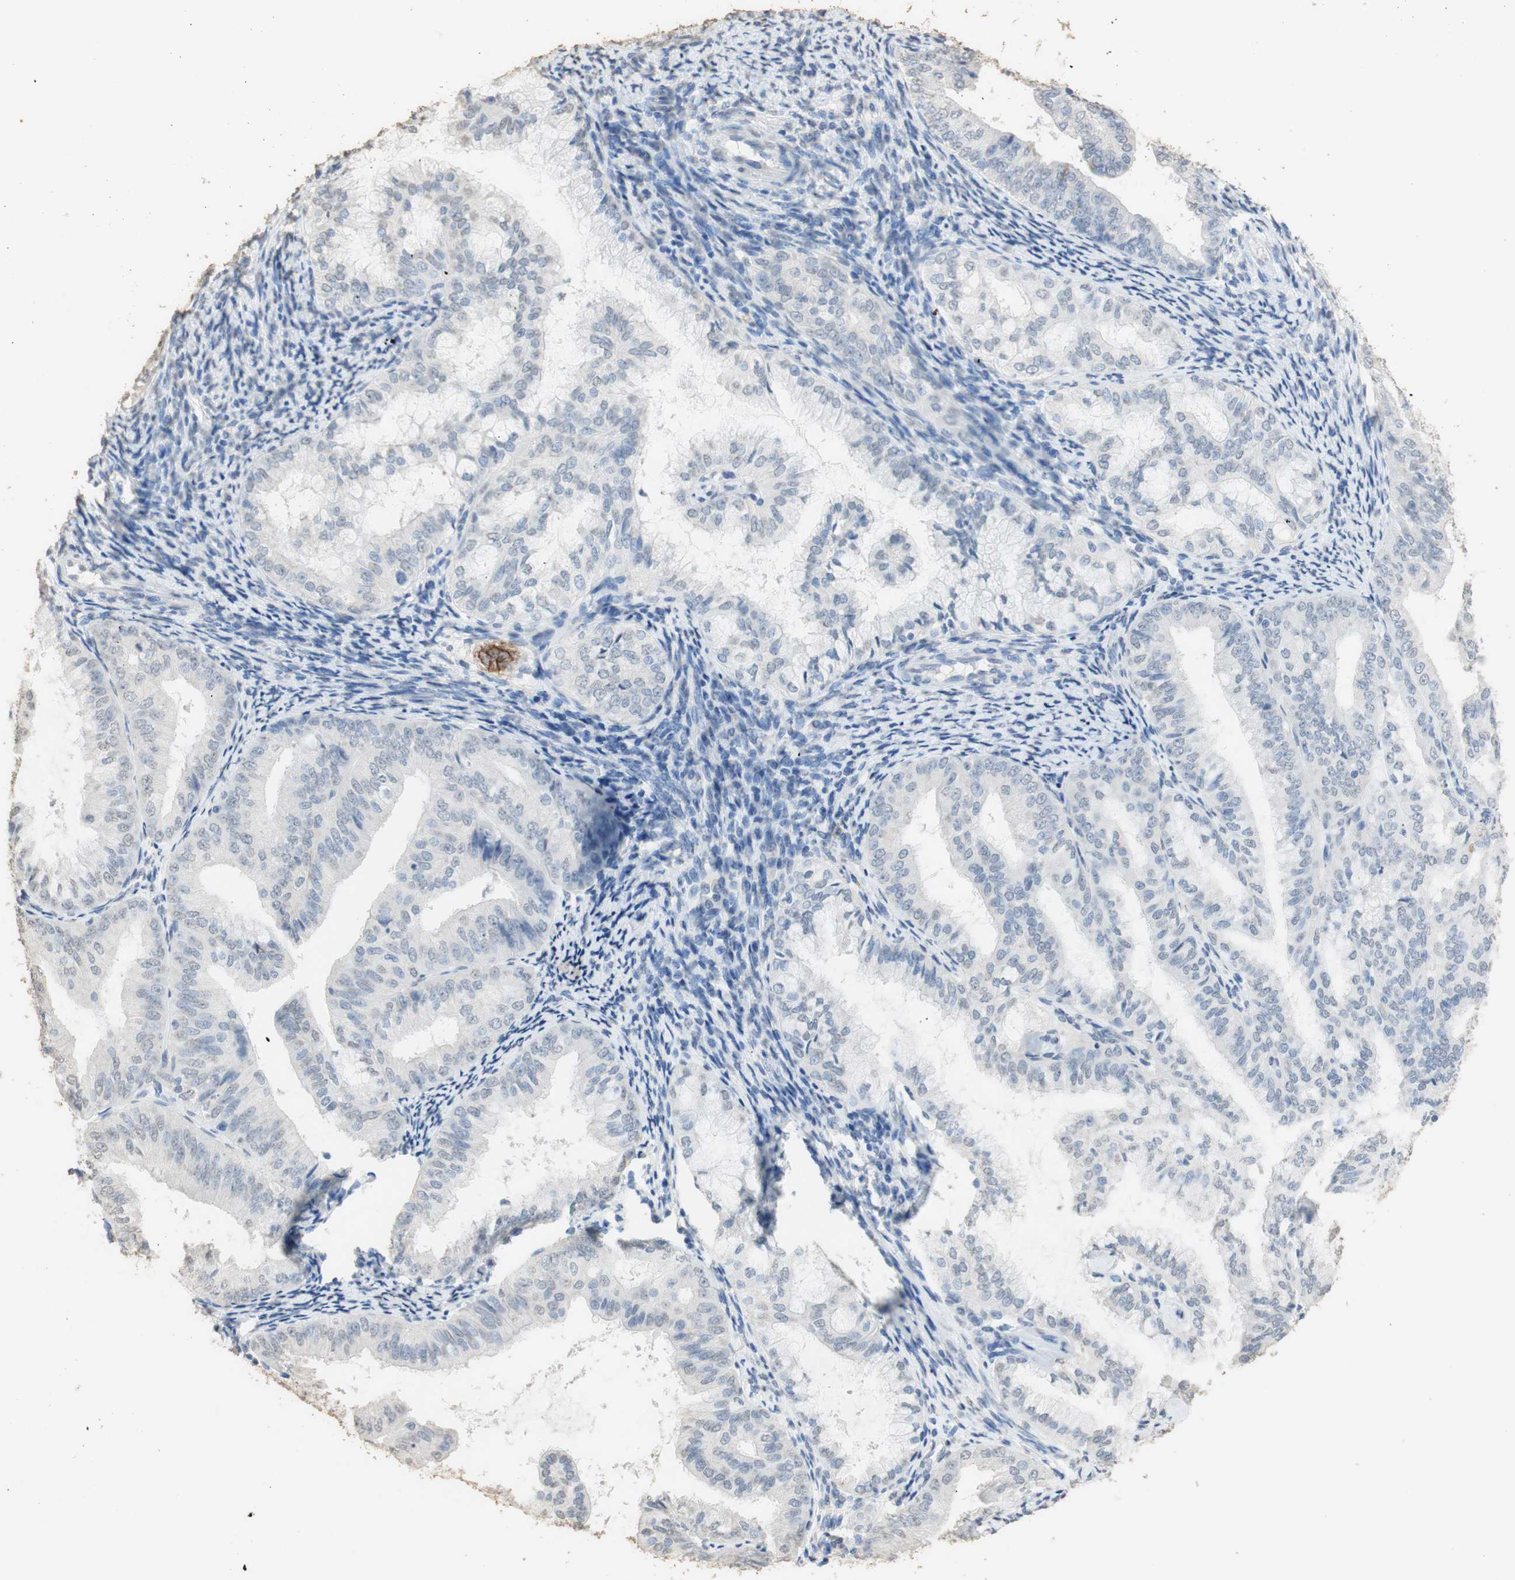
{"staining": {"intensity": "moderate", "quantity": "<25%", "location": "cytoplasmic/membranous"}, "tissue": "endometrial cancer", "cell_type": "Tumor cells", "image_type": "cancer", "snomed": [{"axis": "morphology", "description": "Adenocarcinoma, NOS"}, {"axis": "topography", "description": "Endometrium"}], "caption": "A low amount of moderate cytoplasmic/membranous expression is appreciated in about <25% of tumor cells in endometrial cancer tissue.", "gene": "L1CAM", "patient": {"sex": "female", "age": 63}}